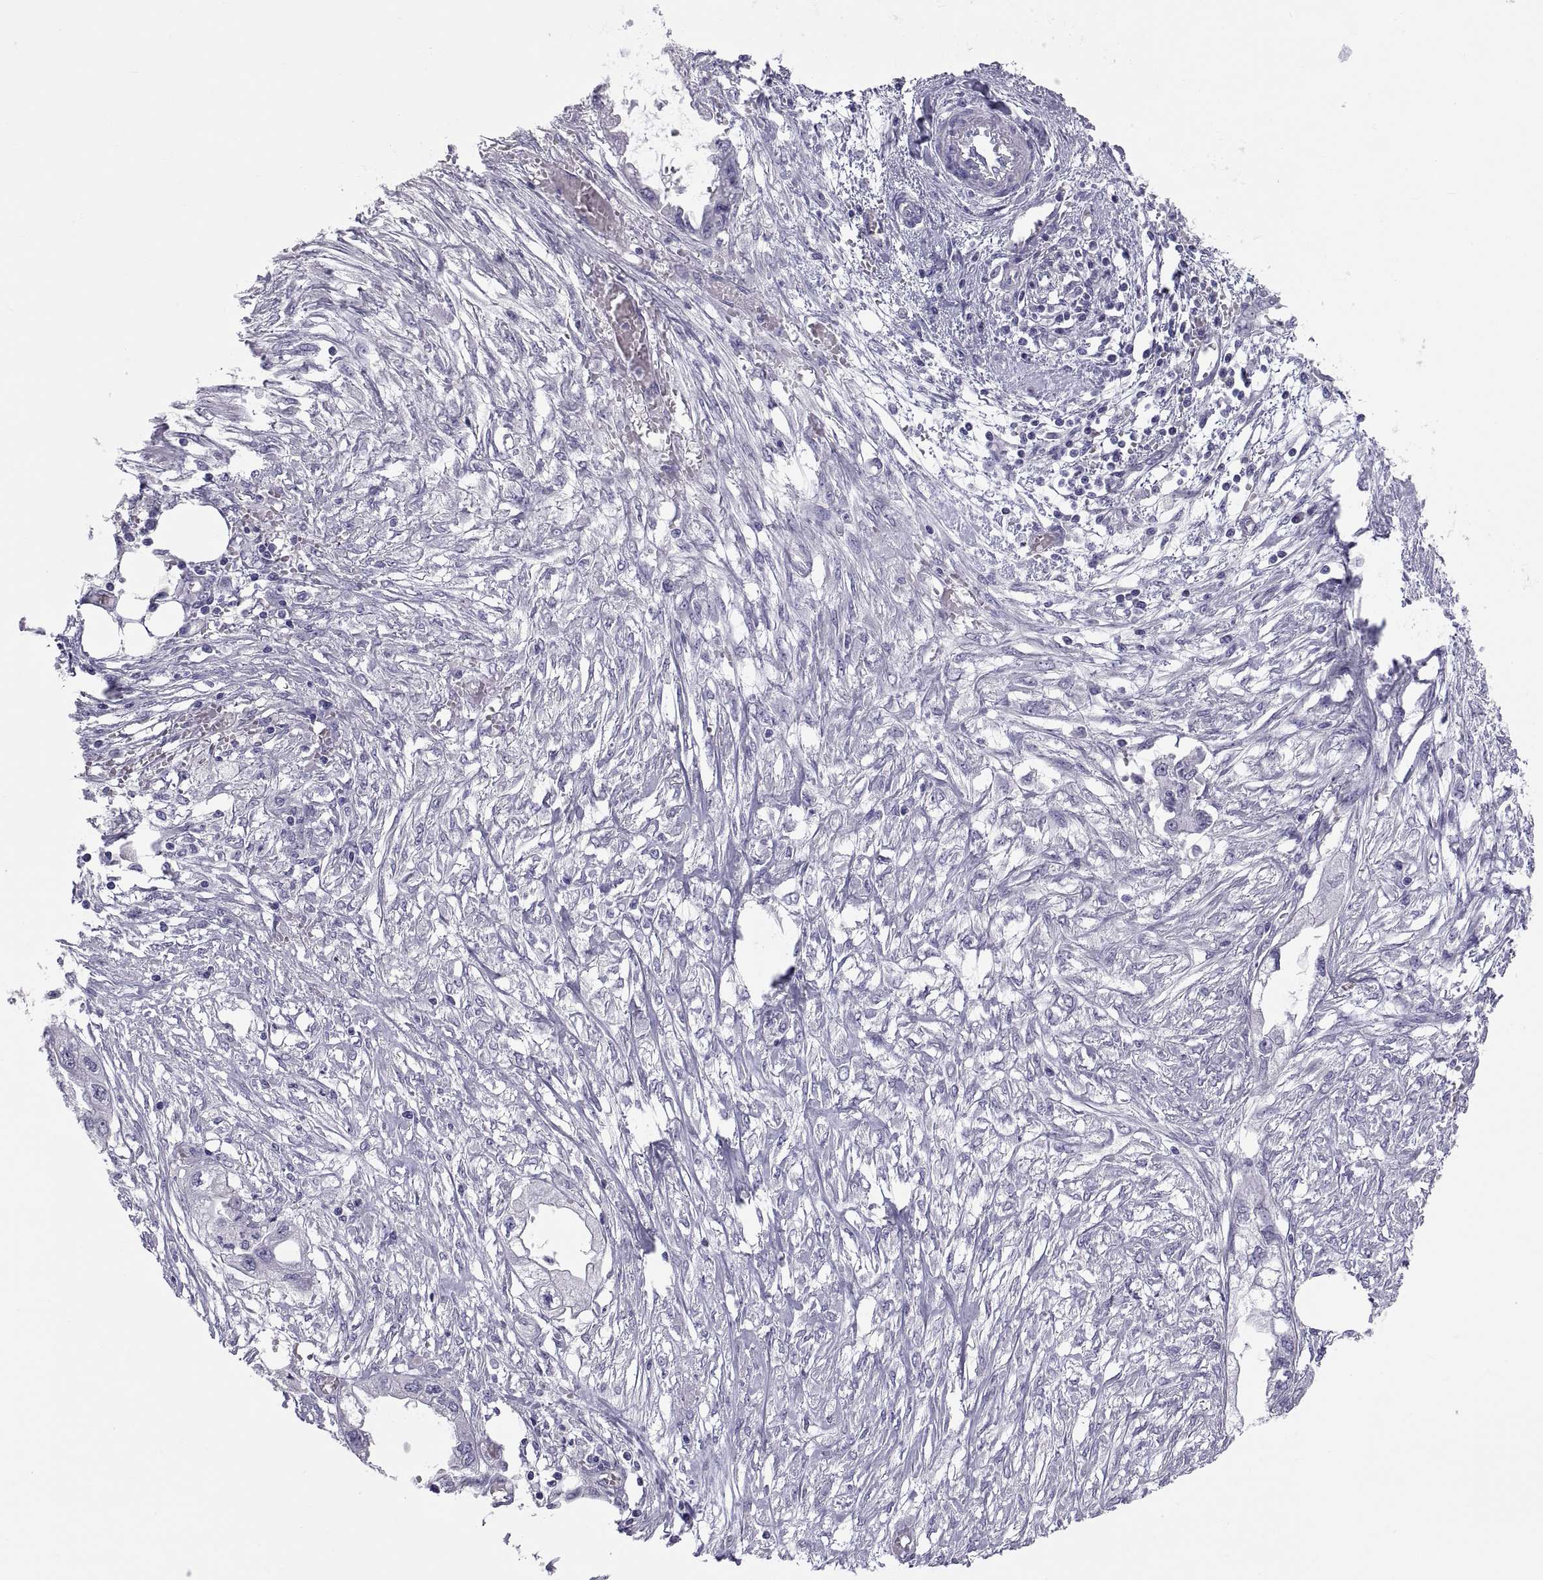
{"staining": {"intensity": "negative", "quantity": "none", "location": "none"}, "tissue": "endometrial cancer", "cell_type": "Tumor cells", "image_type": "cancer", "snomed": [{"axis": "morphology", "description": "Adenocarcinoma, NOS"}, {"axis": "morphology", "description": "Adenocarcinoma, metastatic, NOS"}, {"axis": "topography", "description": "Adipose tissue"}, {"axis": "topography", "description": "Endometrium"}], "caption": "The IHC micrograph has no significant expression in tumor cells of endometrial cancer (metastatic adenocarcinoma) tissue.", "gene": "RNASE12", "patient": {"sex": "female", "age": 67}}